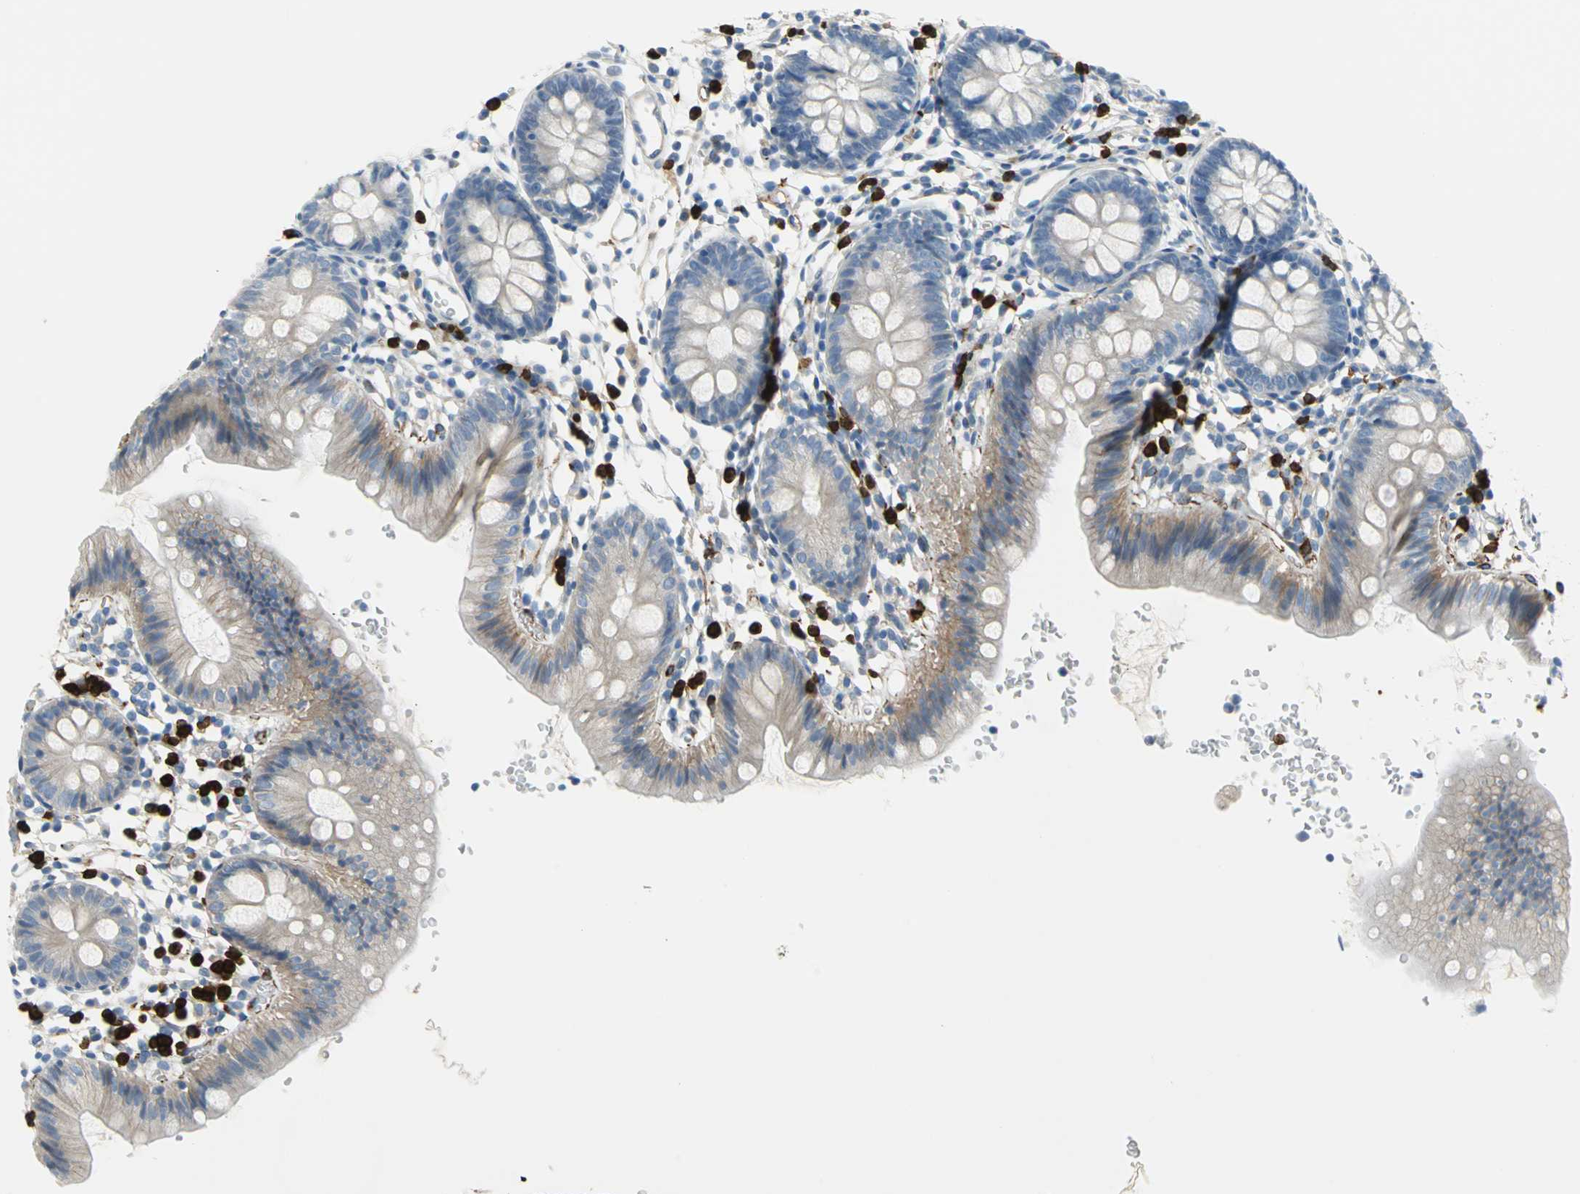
{"staining": {"intensity": "negative", "quantity": "none", "location": "none"}, "tissue": "colon", "cell_type": "Endothelial cells", "image_type": "normal", "snomed": [{"axis": "morphology", "description": "Normal tissue, NOS"}, {"axis": "topography", "description": "Colon"}], "caption": "This photomicrograph is of benign colon stained with immunohistochemistry (IHC) to label a protein in brown with the nuclei are counter-stained blue. There is no positivity in endothelial cells.", "gene": "ALOX15", "patient": {"sex": "male", "age": 14}}